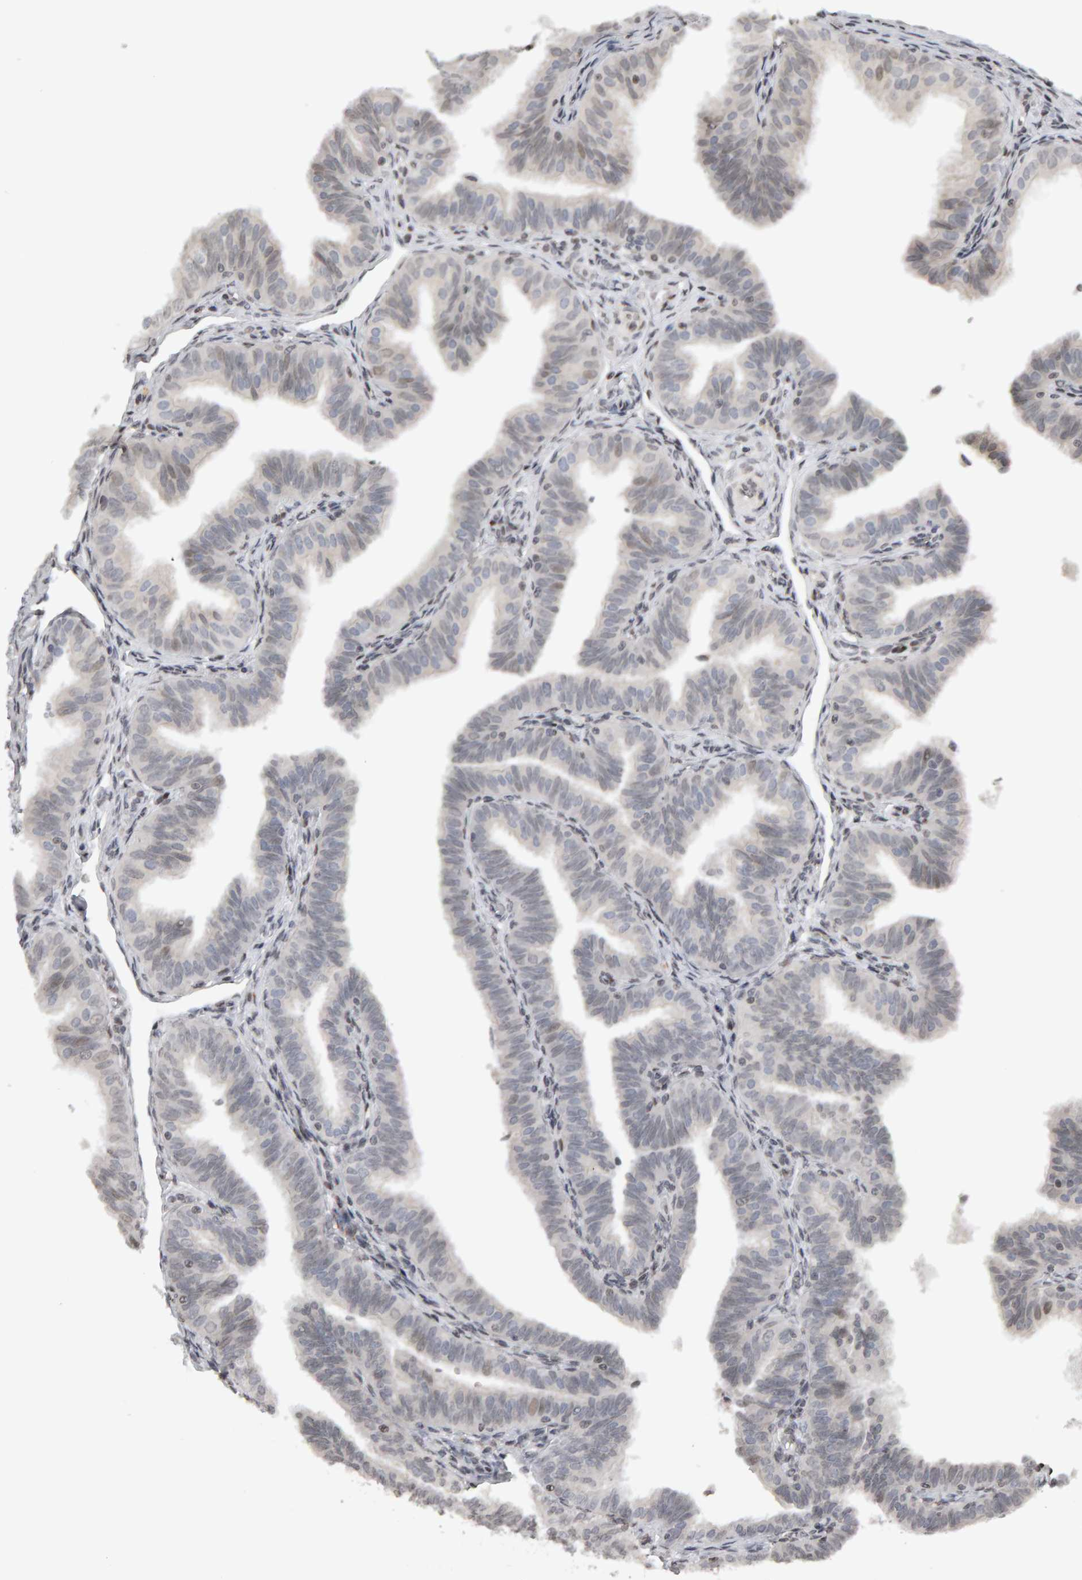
{"staining": {"intensity": "negative", "quantity": "none", "location": "none"}, "tissue": "fallopian tube", "cell_type": "Glandular cells", "image_type": "normal", "snomed": [{"axis": "morphology", "description": "Normal tissue, NOS"}, {"axis": "topography", "description": "Fallopian tube"}], "caption": "DAB (3,3'-diaminobenzidine) immunohistochemical staining of normal human fallopian tube exhibits no significant positivity in glandular cells.", "gene": "TRAM1", "patient": {"sex": "female", "age": 35}}